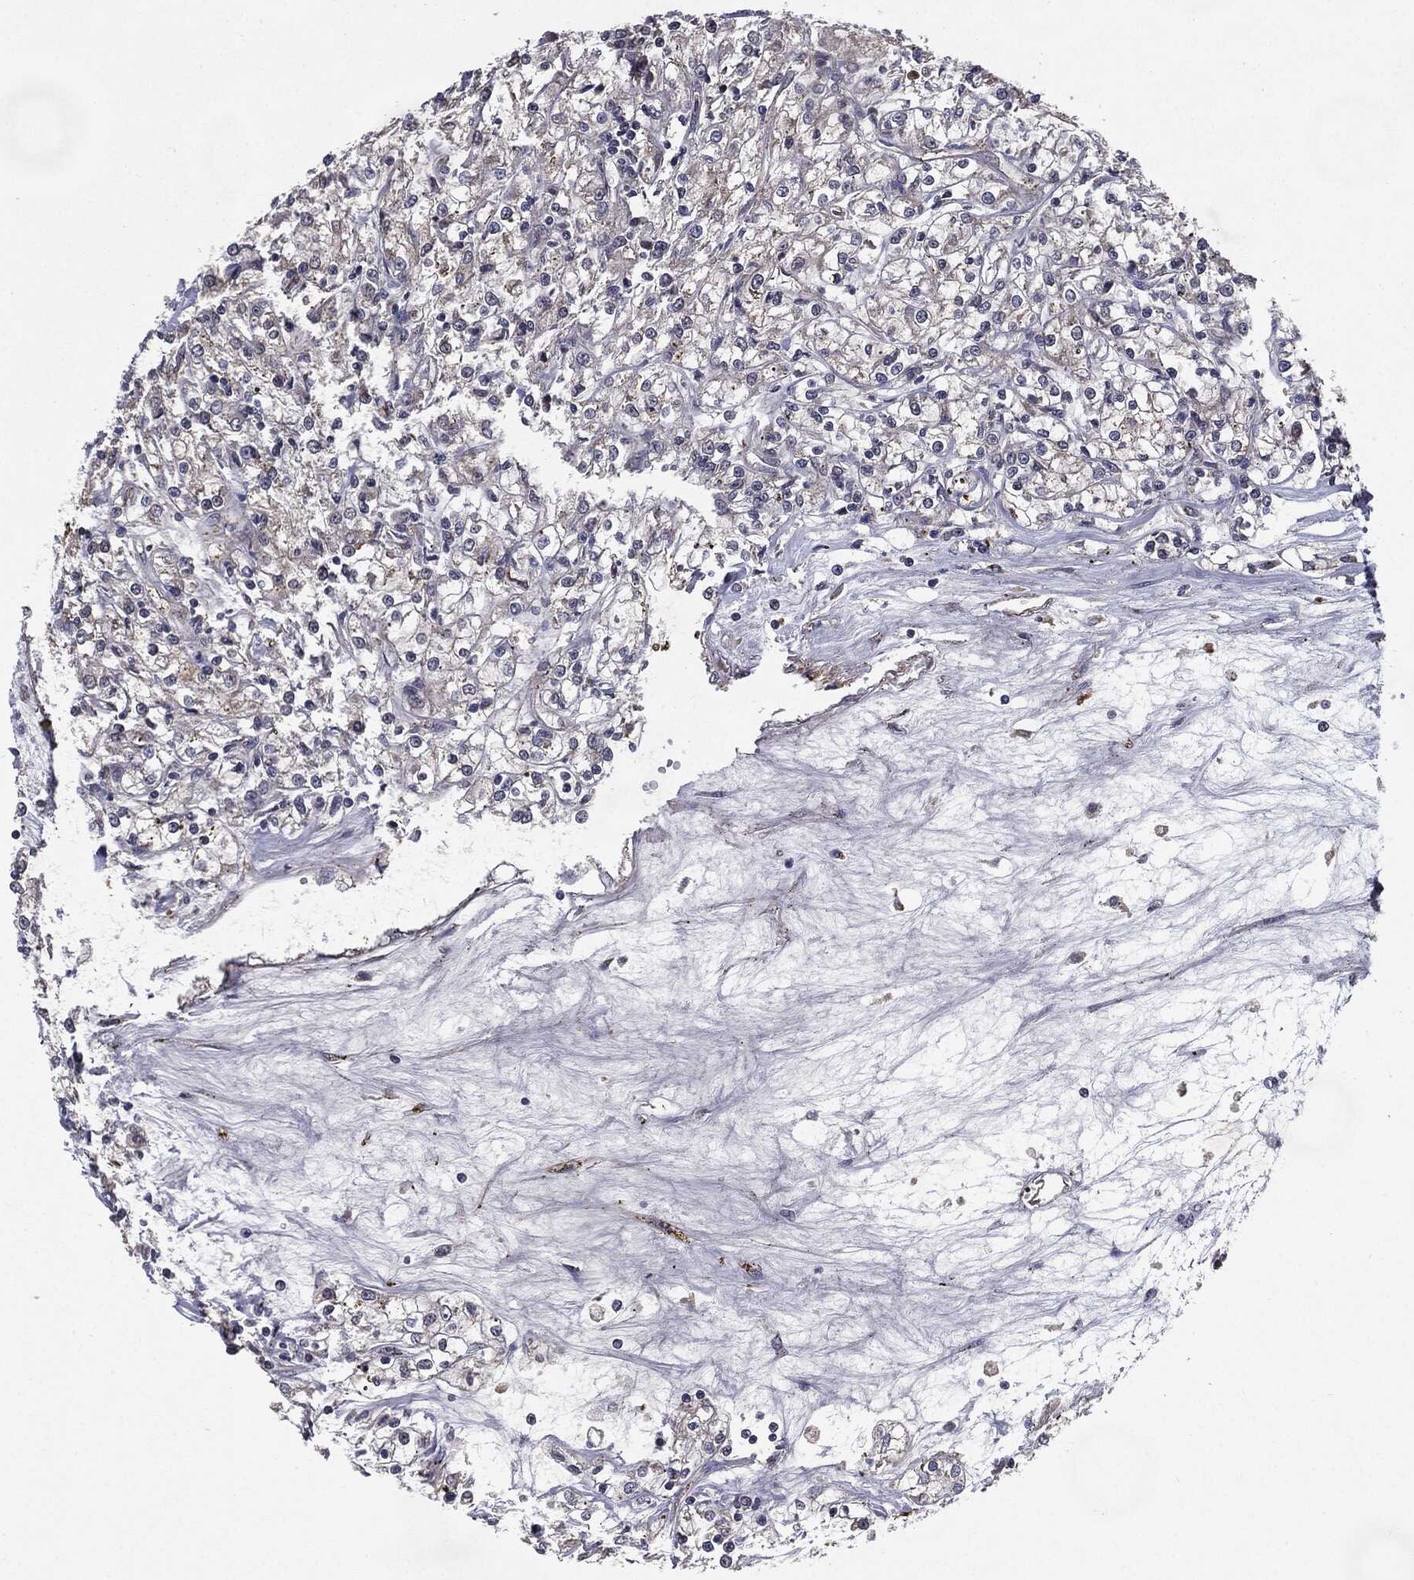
{"staining": {"intensity": "negative", "quantity": "none", "location": "none"}, "tissue": "renal cancer", "cell_type": "Tumor cells", "image_type": "cancer", "snomed": [{"axis": "morphology", "description": "Adenocarcinoma, NOS"}, {"axis": "topography", "description": "Kidney"}], "caption": "Immunohistochemistry (IHC) photomicrograph of neoplastic tissue: renal cancer (adenocarcinoma) stained with DAB (3,3'-diaminobenzidine) reveals no significant protein staining in tumor cells.", "gene": "HDAC5", "patient": {"sex": "female", "age": 59}}